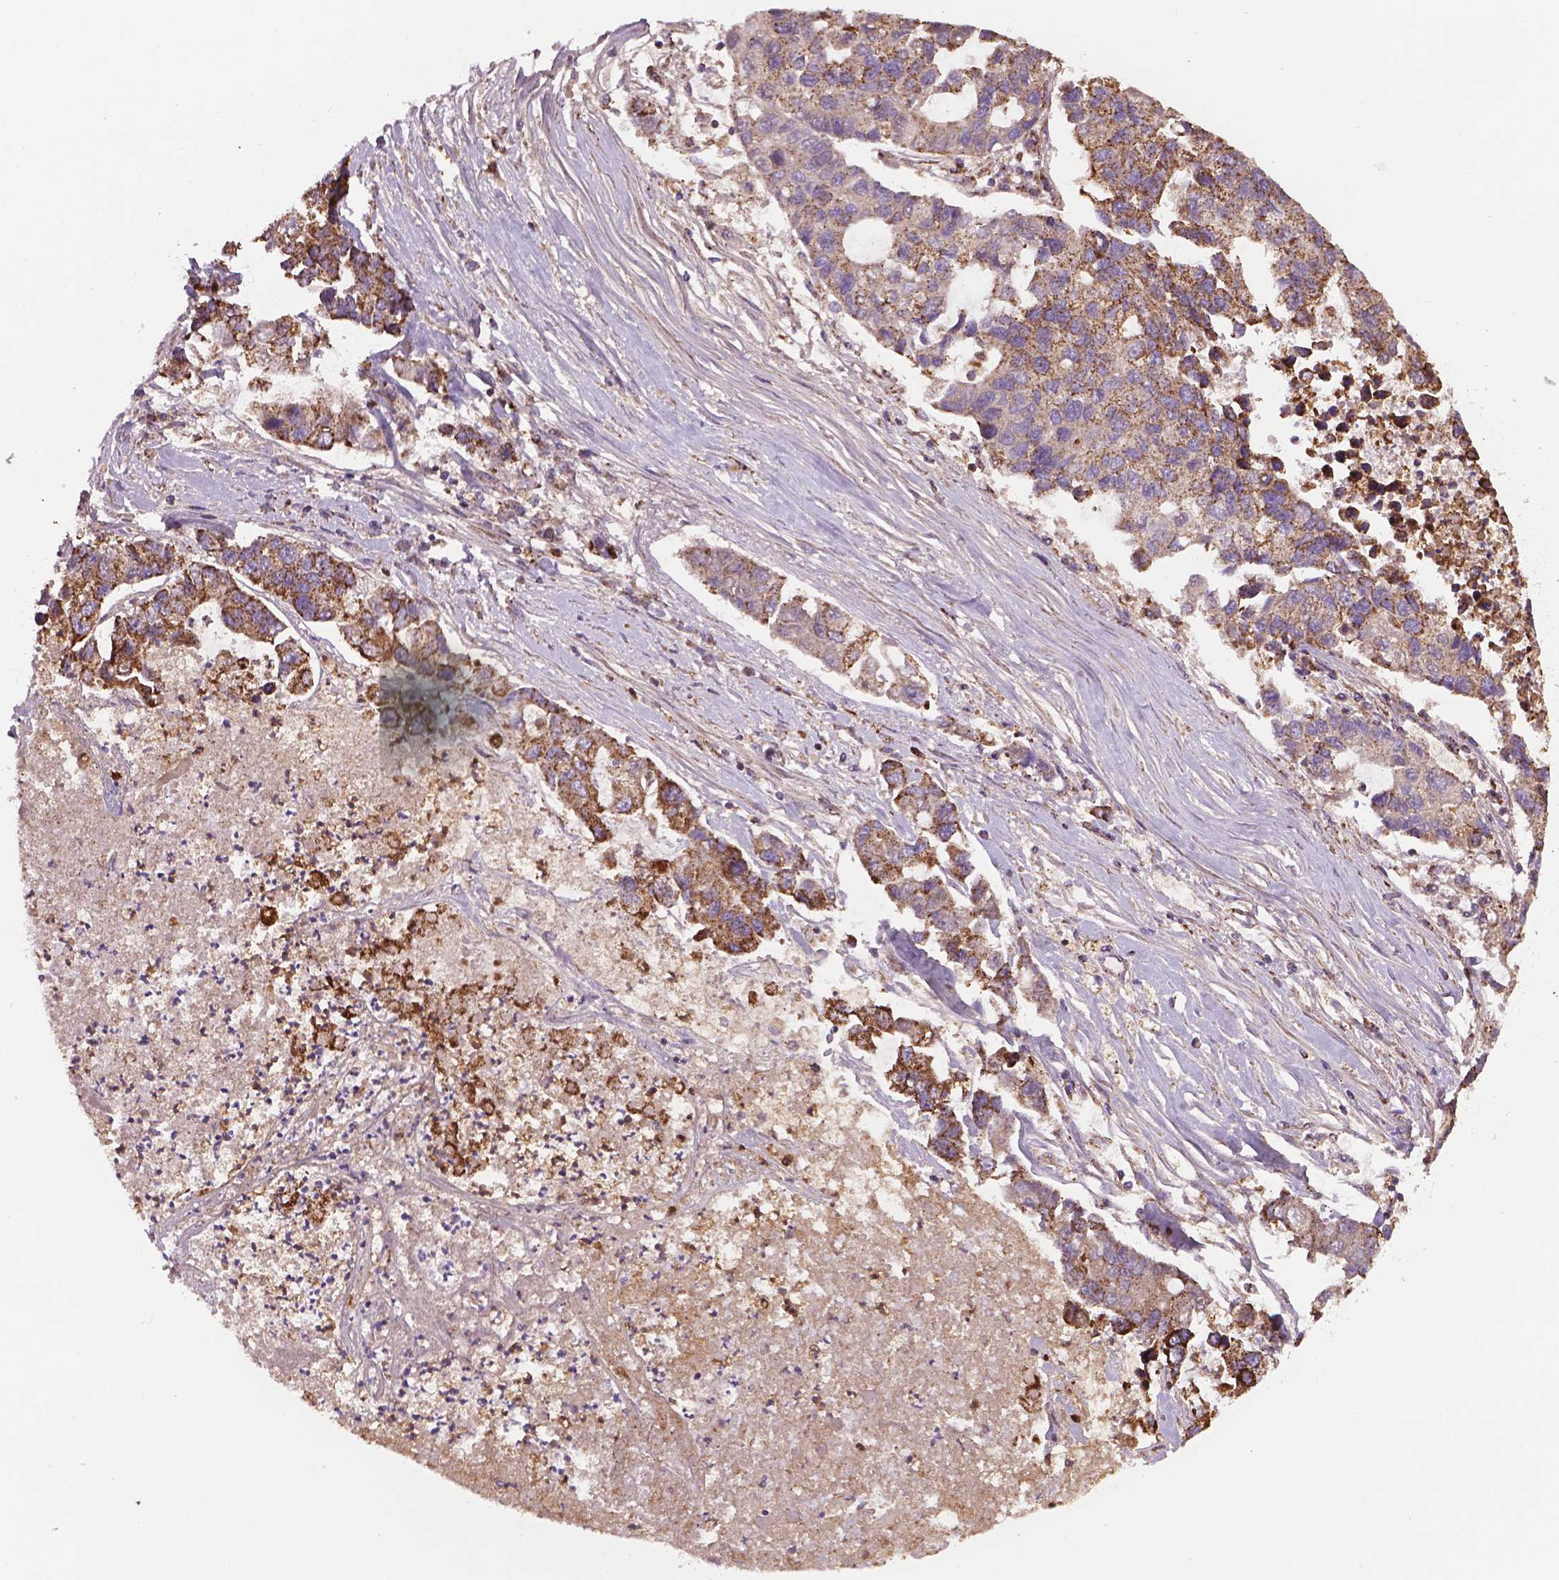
{"staining": {"intensity": "weak", "quantity": ">75%", "location": "cytoplasmic/membranous"}, "tissue": "lung cancer", "cell_type": "Tumor cells", "image_type": "cancer", "snomed": [{"axis": "morphology", "description": "Adenocarcinoma, NOS"}, {"axis": "topography", "description": "Bronchus"}, {"axis": "topography", "description": "Lung"}], "caption": "This is a photomicrograph of immunohistochemistry (IHC) staining of adenocarcinoma (lung), which shows weak expression in the cytoplasmic/membranous of tumor cells.", "gene": "PIBF1", "patient": {"sex": "female", "age": 51}}